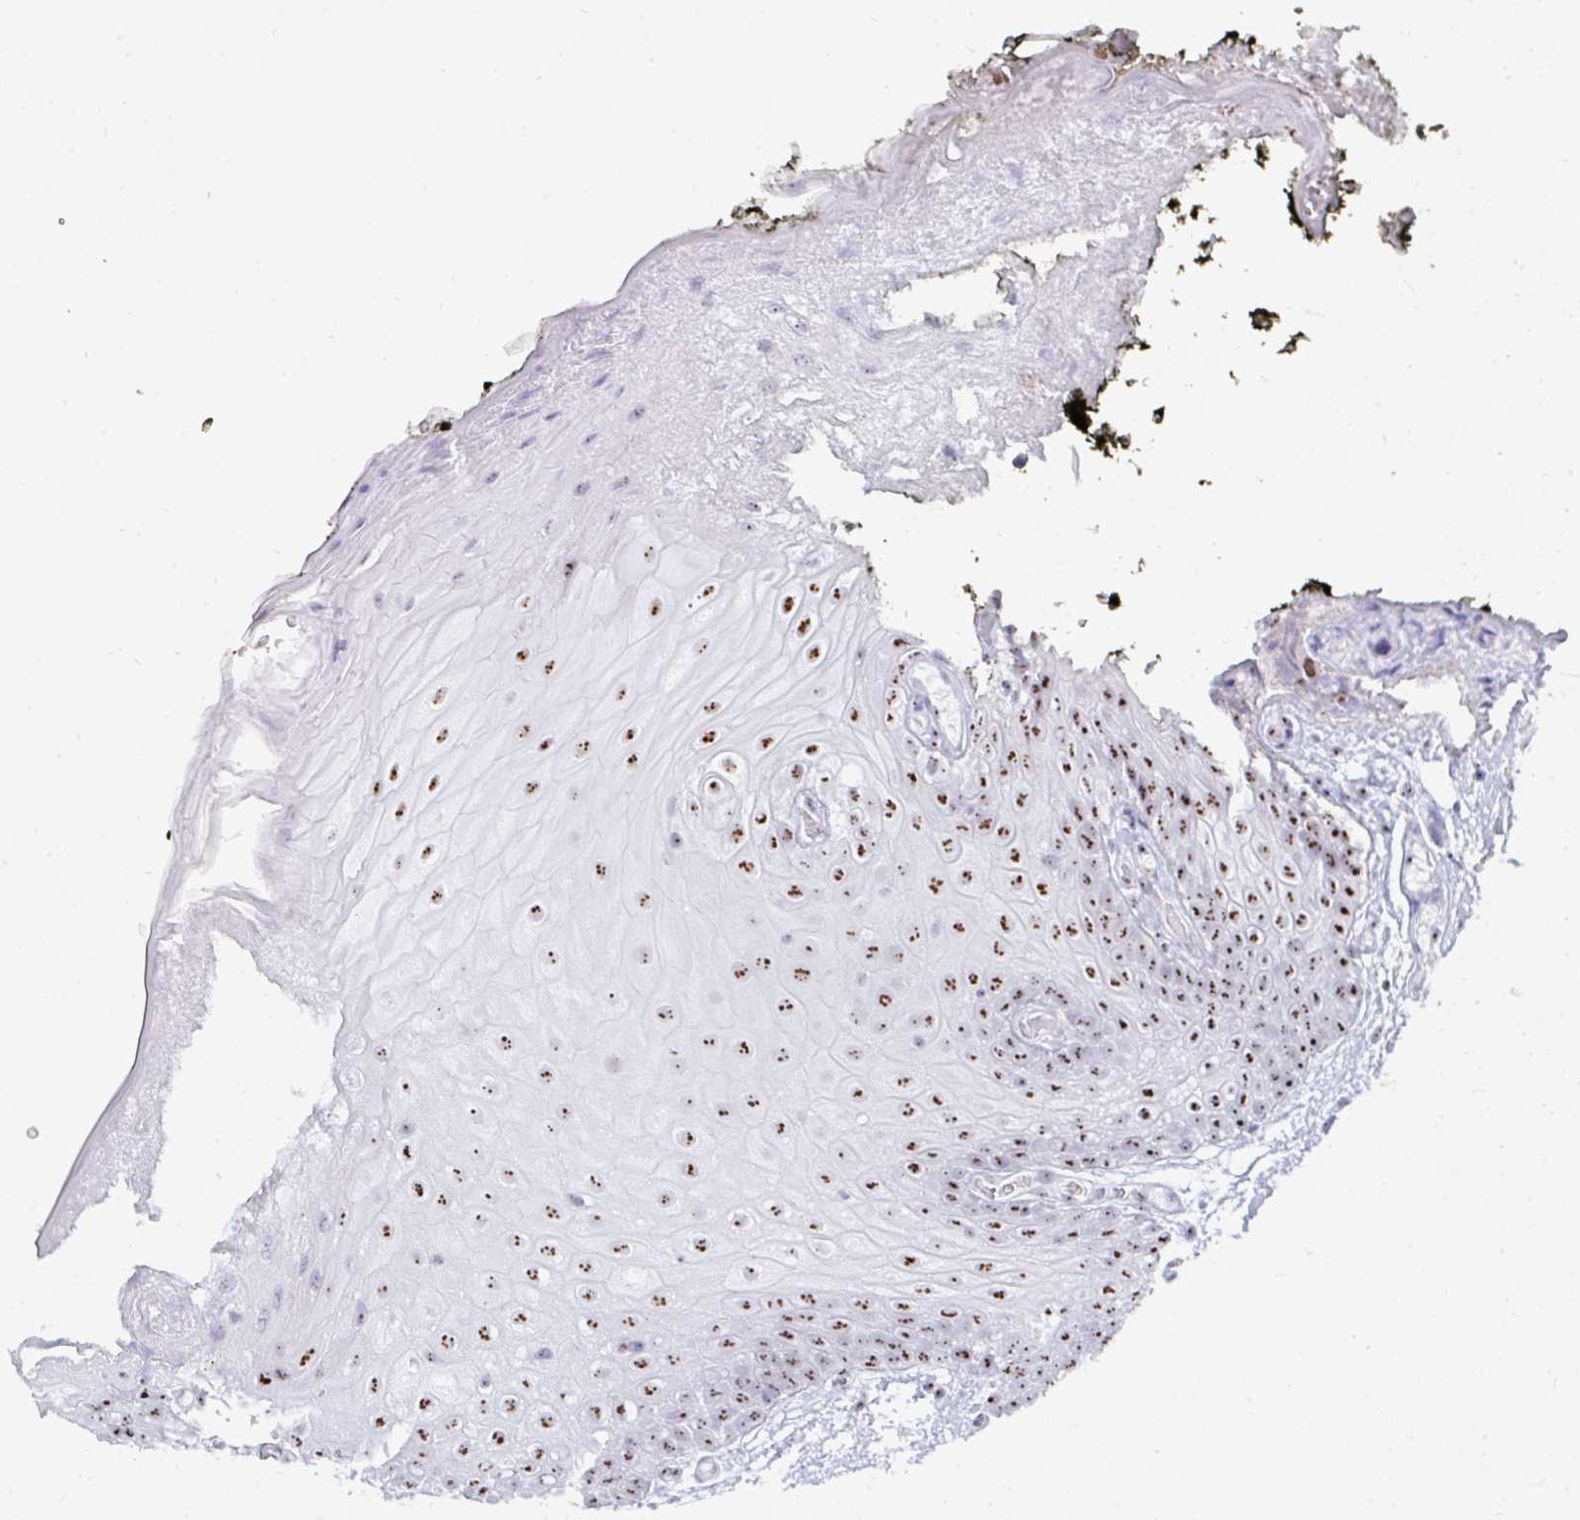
{"staining": {"intensity": "moderate", "quantity": ">75%", "location": "nuclear"}, "tissue": "oral mucosa", "cell_type": "Squamous epithelial cells", "image_type": "normal", "snomed": [{"axis": "morphology", "description": "Normal tissue, NOS"}, {"axis": "morphology", "description": "Squamous cell carcinoma, NOS"}, {"axis": "topography", "description": "Oral tissue"}, {"axis": "topography", "description": "Tounge, NOS"}, {"axis": "topography", "description": "Head-Neck"}], "caption": "Brown immunohistochemical staining in benign human oral mucosa exhibits moderate nuclear expression in about >75% of squamous epithelial cells.", "gene": "NOP10", "patient": {"sex": "male", "age": 76}}